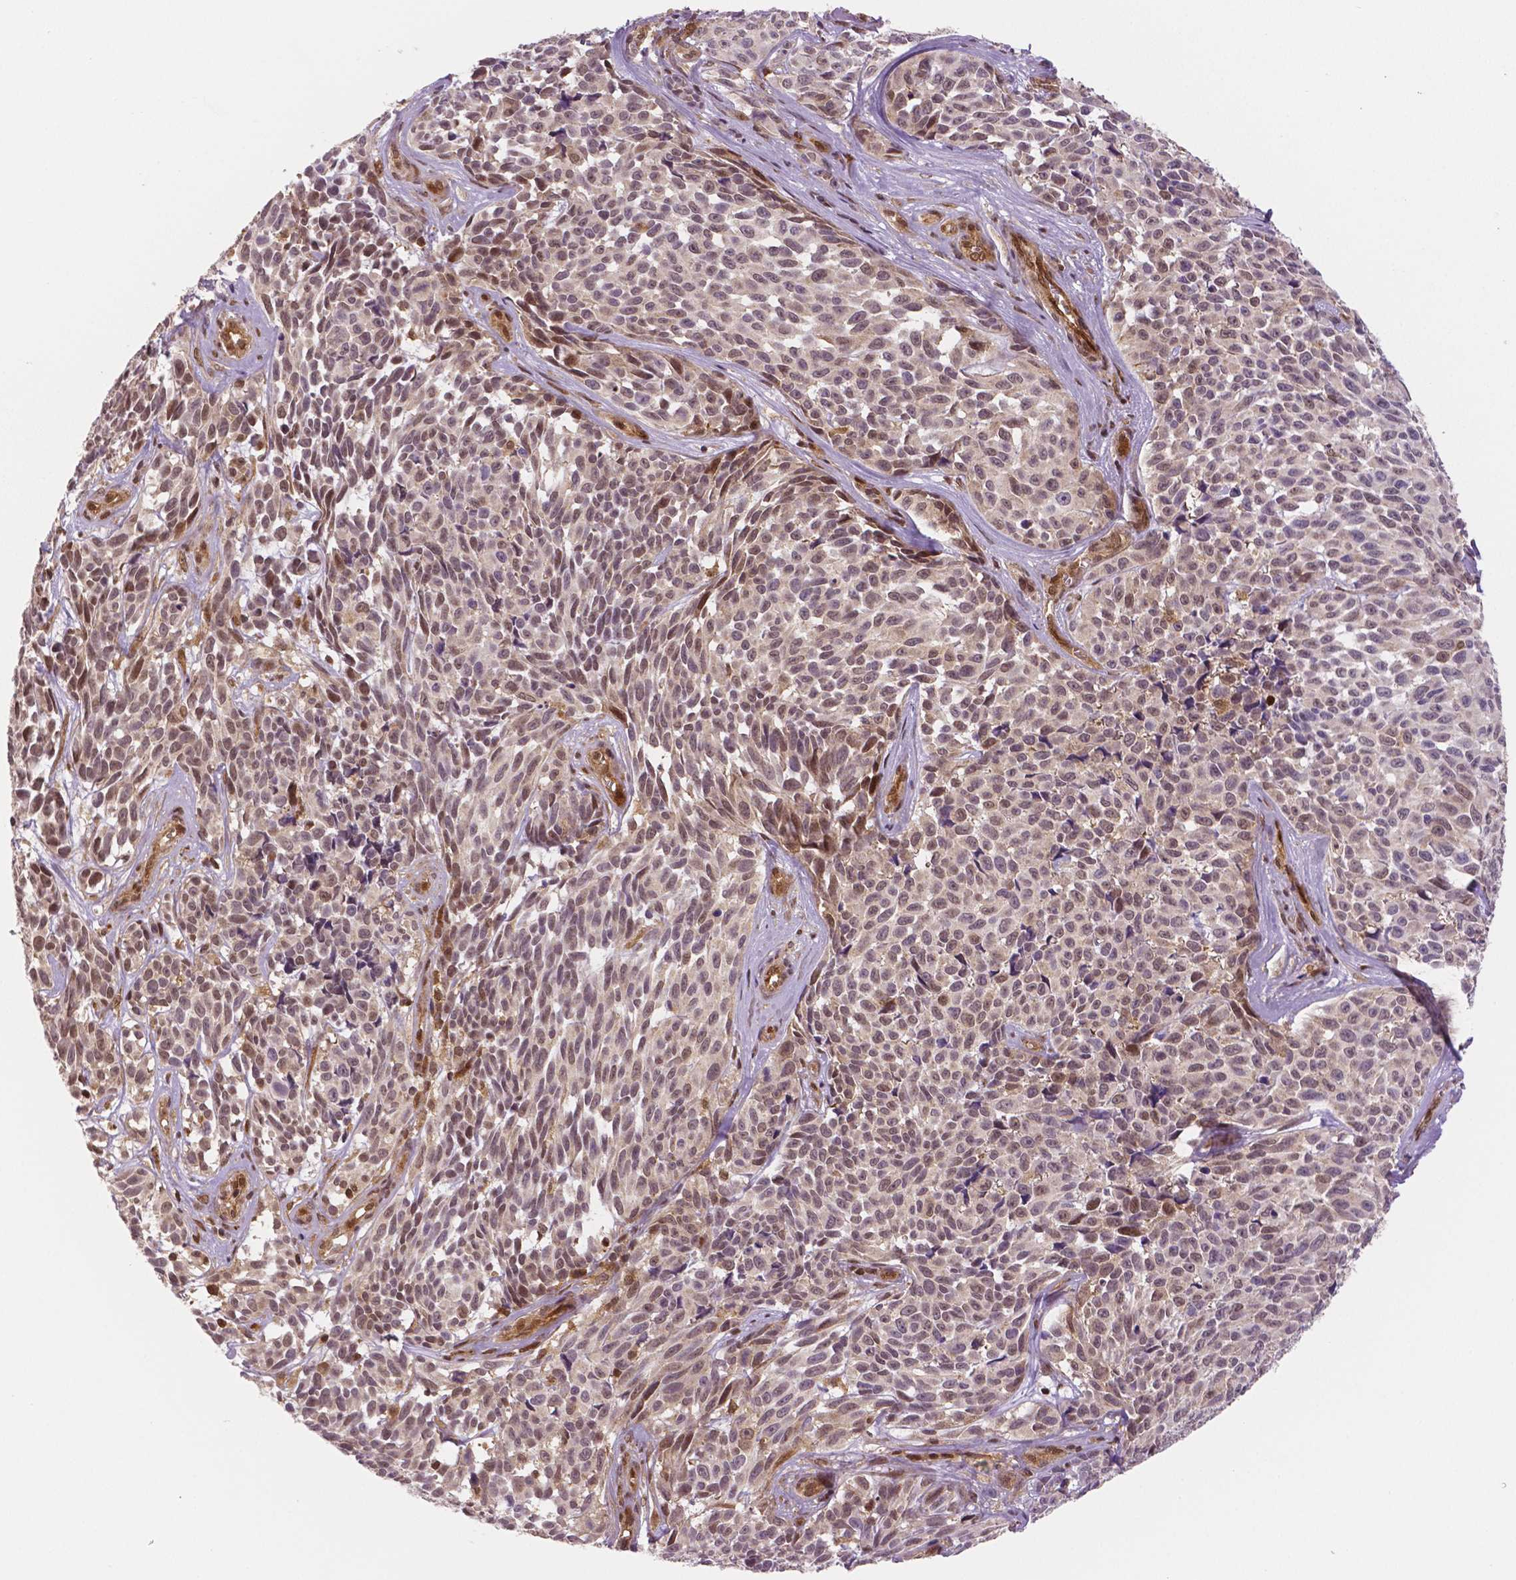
{"staining": {"intensity": "moderate", "quantity": "<25%", "location": "nuclear"}, "tissue": "melanoma", "cell_type": "Tumor cells", "image_type": "cancer", "snomed": [{"axis": "morphology", "description": "Malignant melanoma, NOS"}, {"axis": "topography", "description": "Skin"}], "caption": "DAB immunohistochemical staining of human melanoma displays moderate nuclear protein positivity in about <25% of tumor cells.", "gene": "STAT3", "patient": {"sex": "female", "age": 88}}